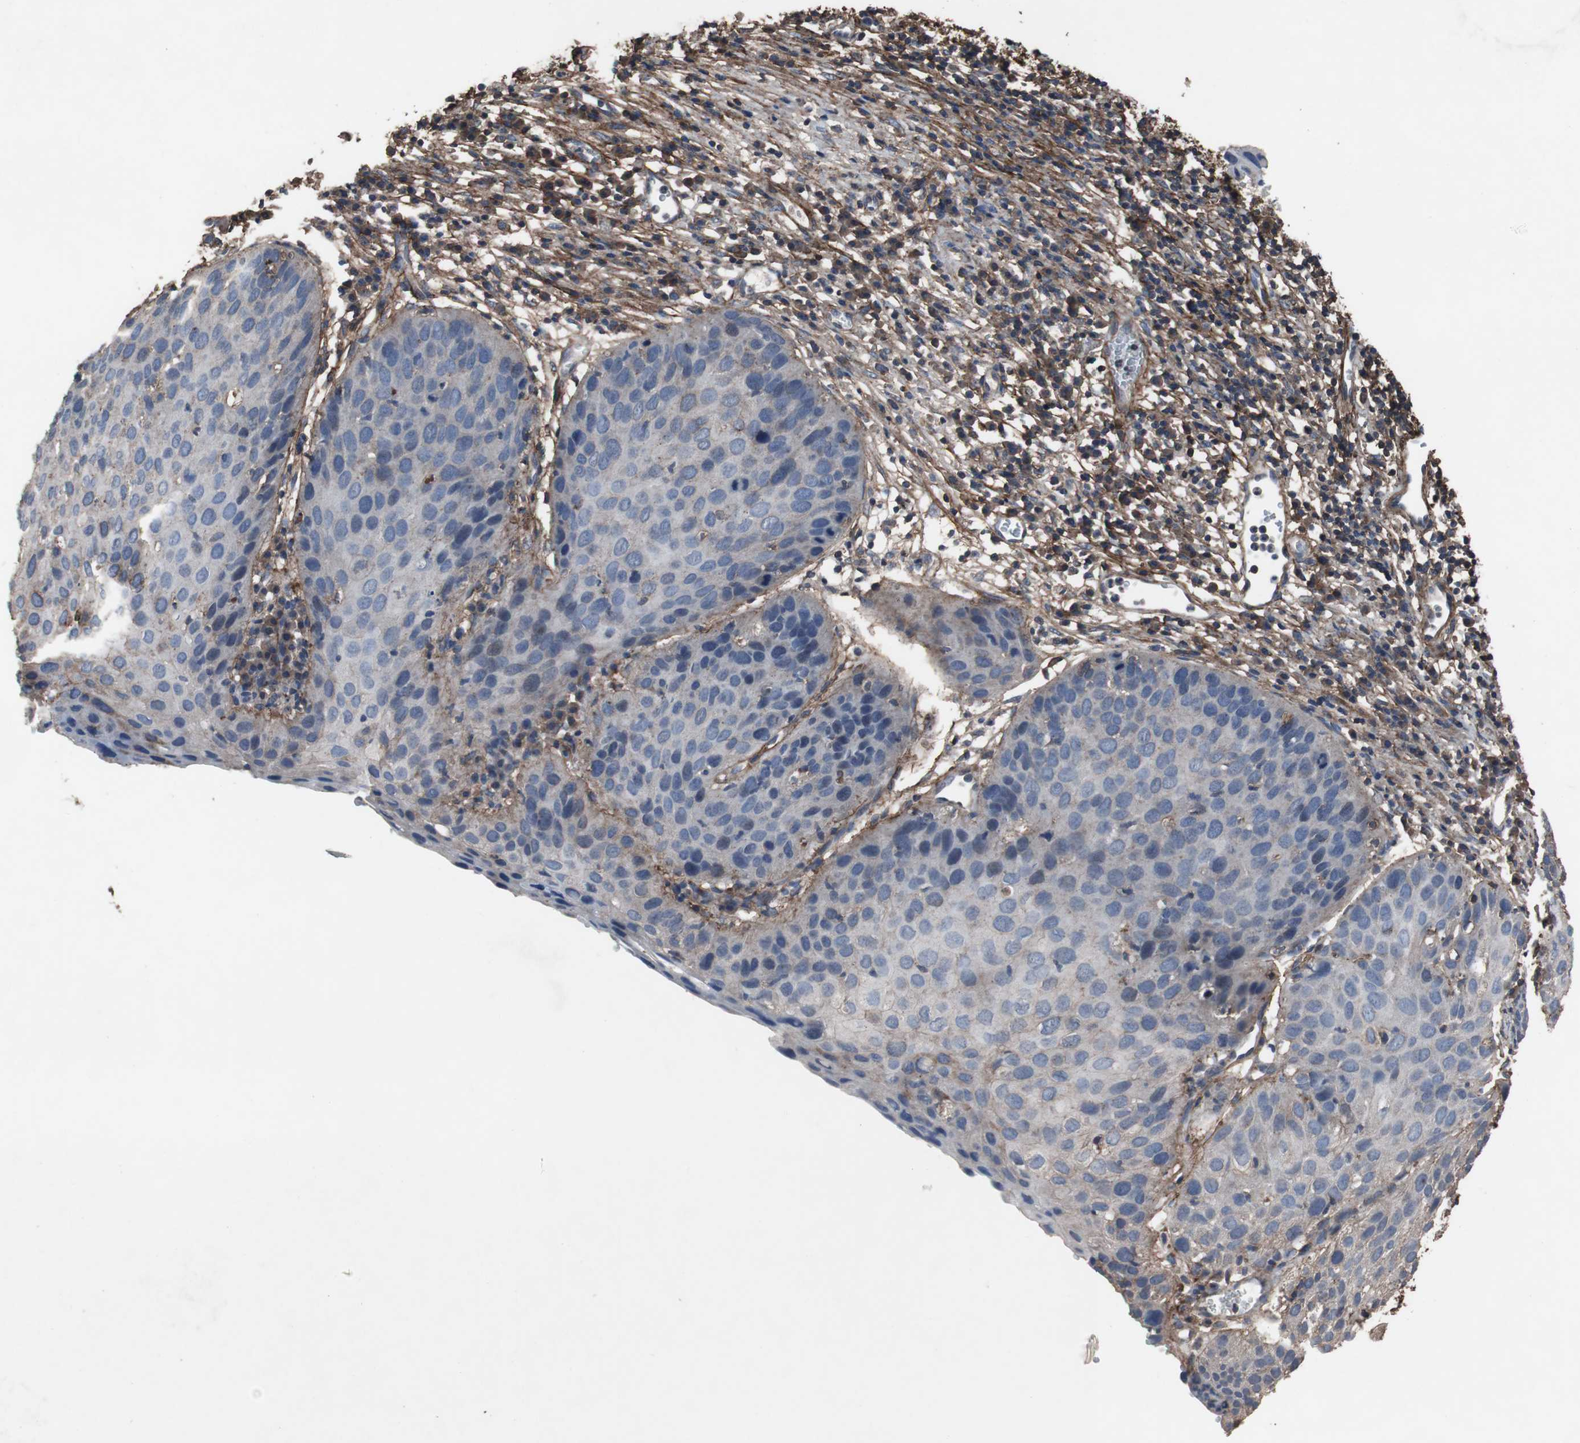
{"staining": {"intensity": "negative", "quantity": "none", "location": "none"}, "tissue": "cervical cancer", "cell_type": "Tumor cells", "image_type": "cancer", "snomed": [{"axis": "morphology", "description": "Squamous cell carcinoma, NOS"}, {"axis": "topography", "description": "Cervix"}], "caption": "DAB (3,3'-diaminobenzidine) immunohistochemical staining of cervical cancer (squamous cell carcinoma) demonstrates no significant expression in tumor cells.", "gene": "COL6A2", "patient": {"sex": "female", "age": 38}}